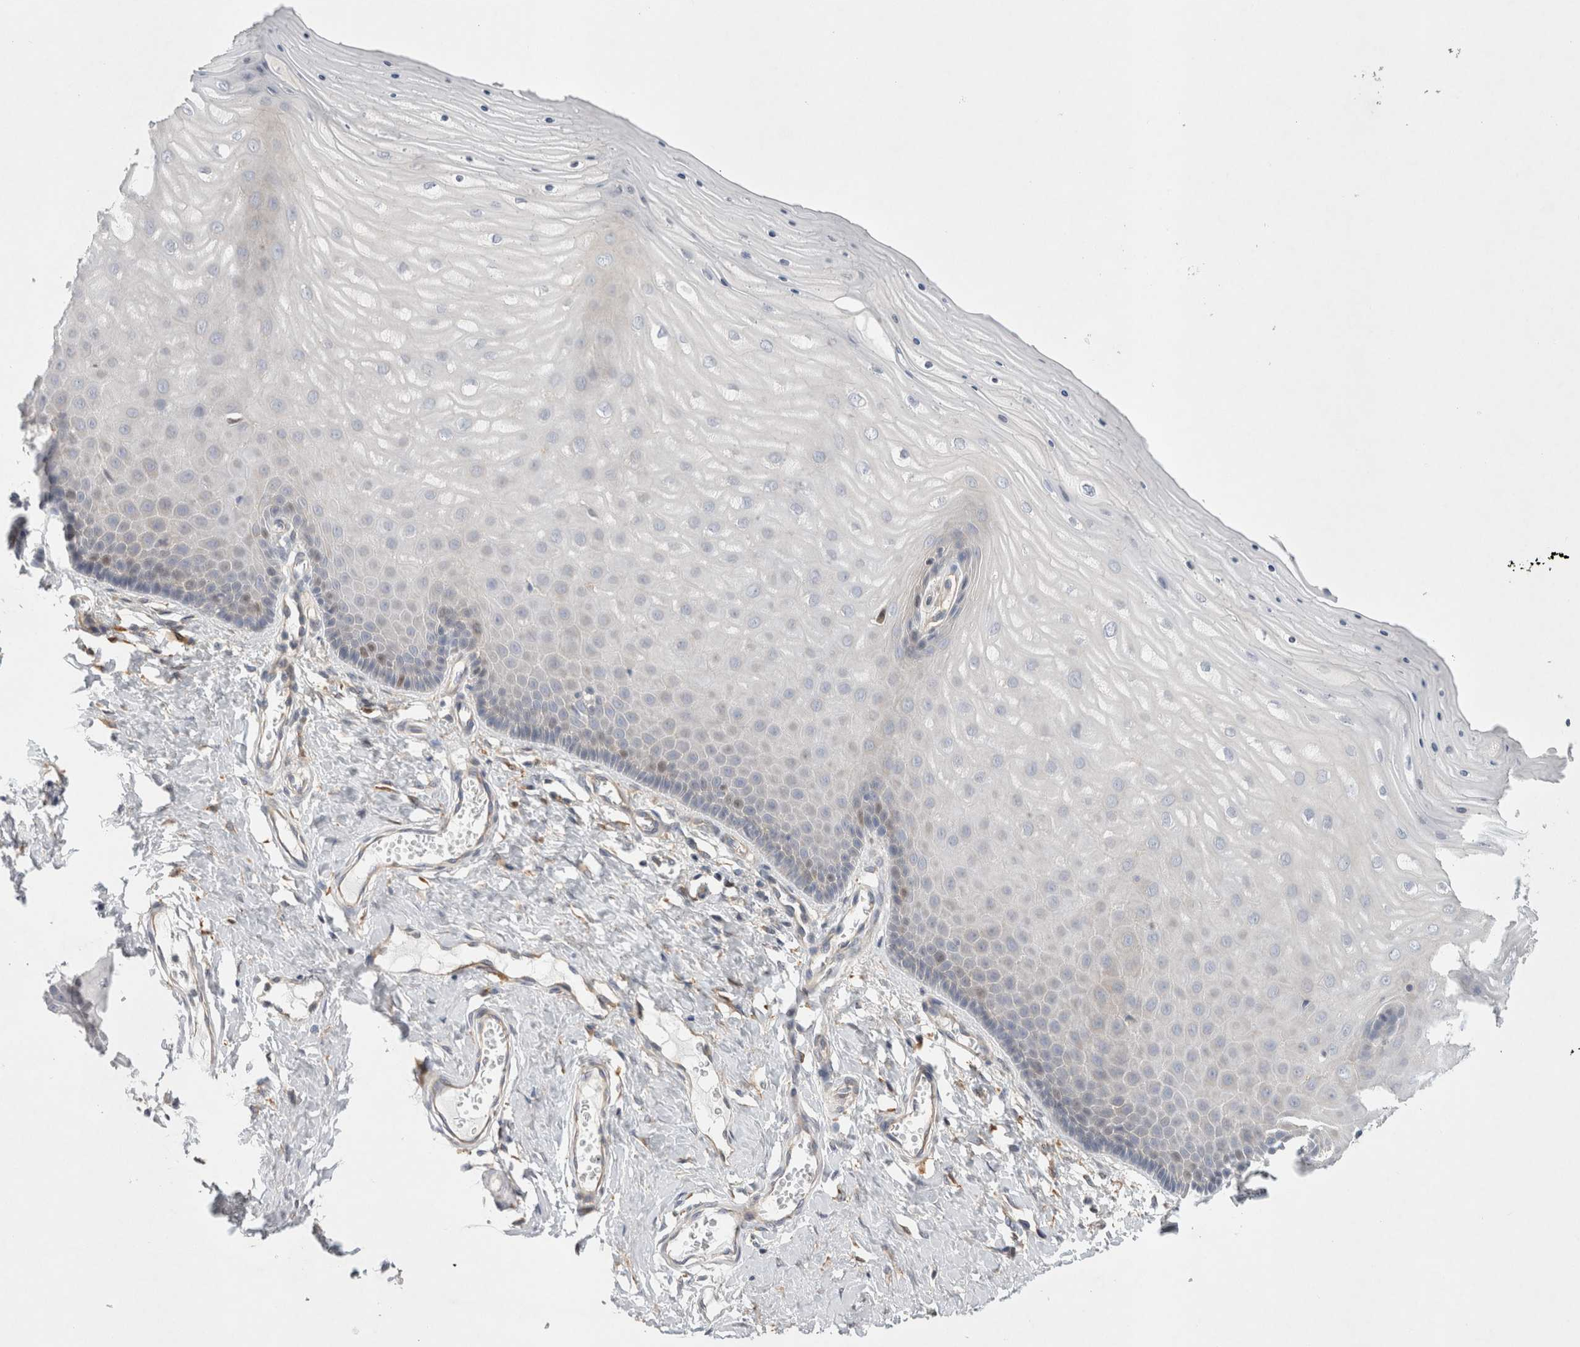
{"staining": {"intensity": "negative", "quantity": "none", "location": "none"}, "tissue": "cervix", "cell_type": "Glandular cells", "image_type": "normal", "snomed": [{"axis": "morphology", "description": "Normal tissue, NOS"}, {"axis": "topography", "description": "Cervix"}], "caption": "Benign cervix was stained to show a protein in brown. There is no significant expression in glandular cells. The staining was performed using DAB (3,3'-diaminobenzidine) to visualize the protein expression in brown, while the nuclei were stained in blue with hematoxylin (Magnification: 20x).", "gene": "CDCA7L", "patient": {"sex": "female", "age": 55}}